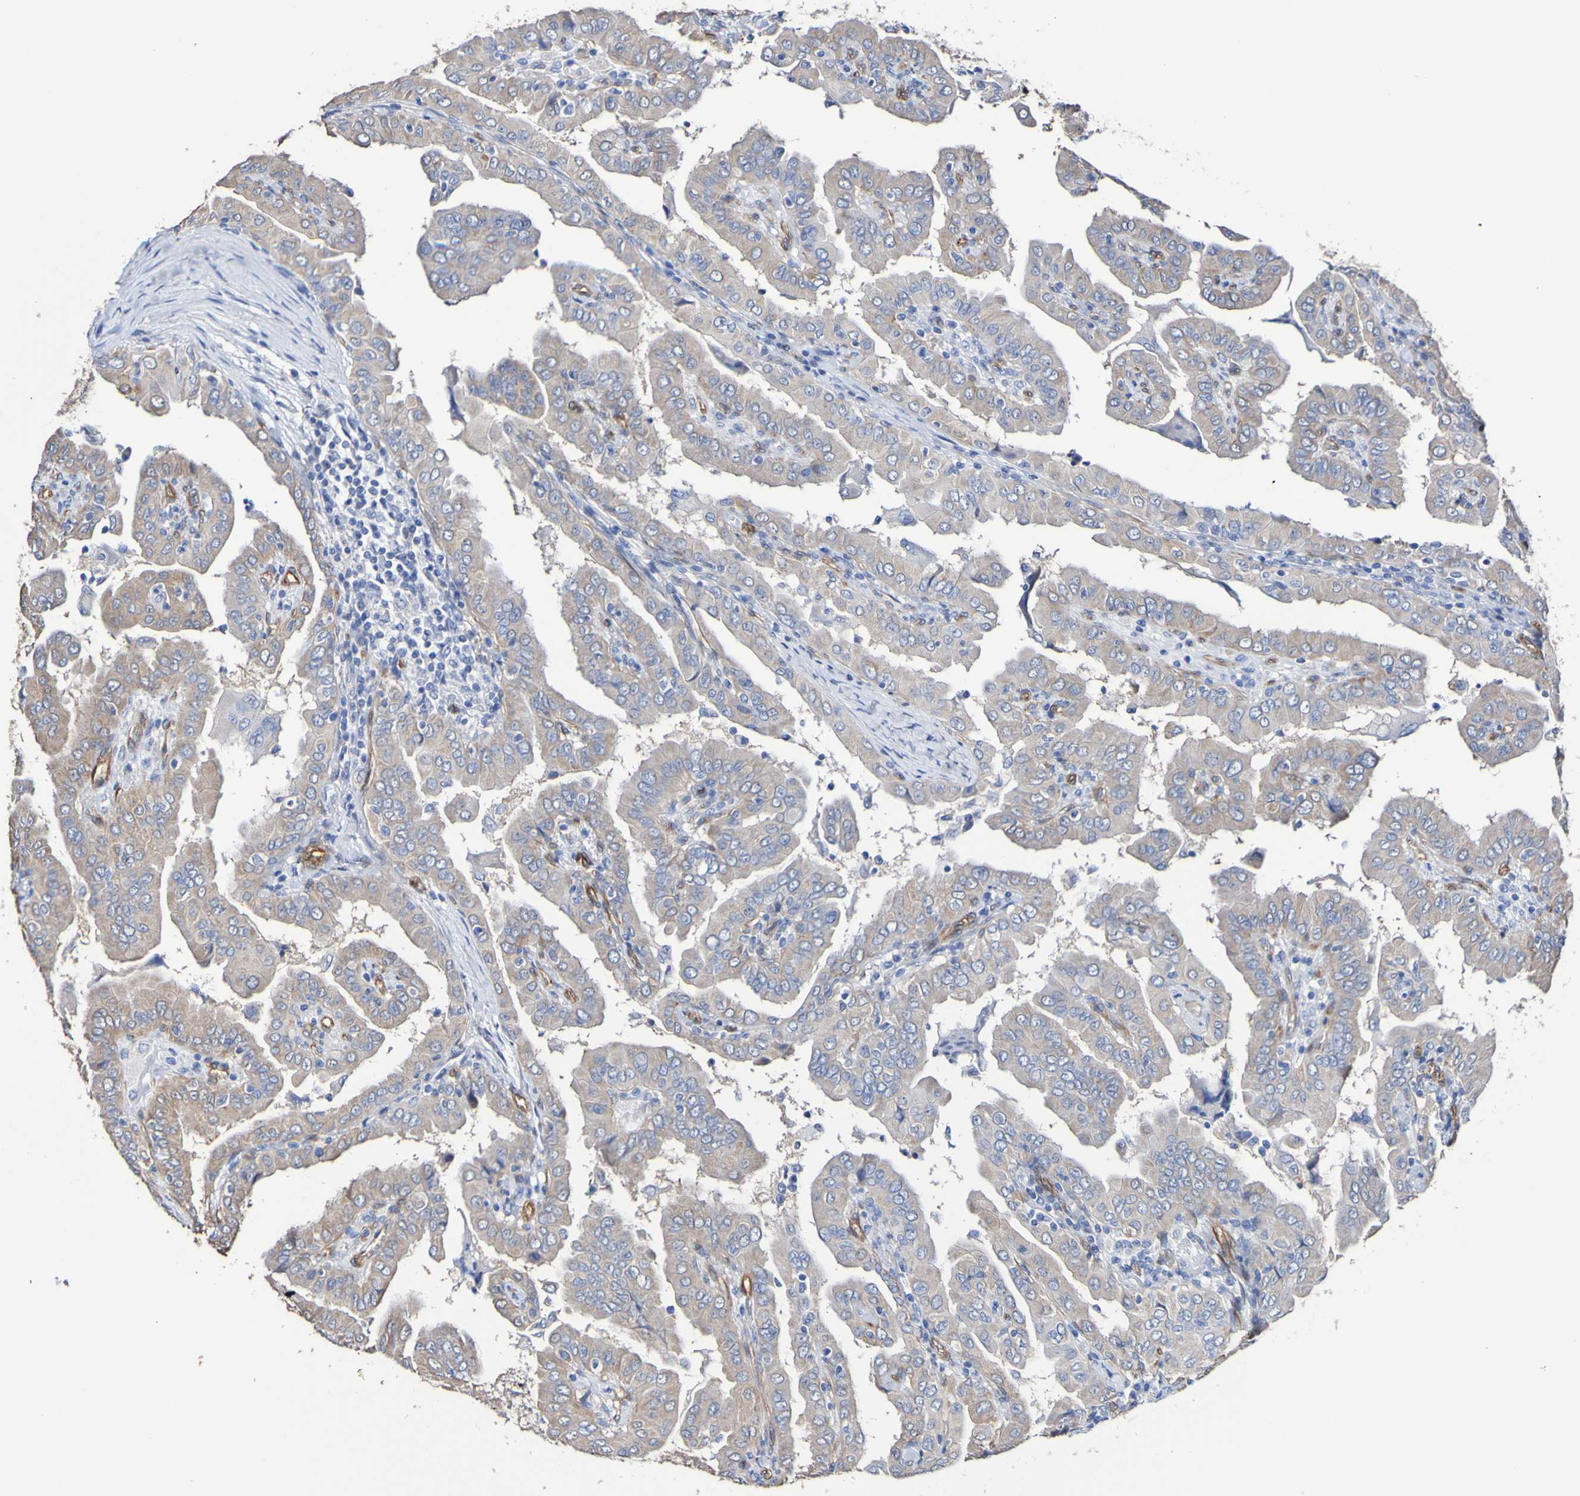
{"staining": {"intensity": "weak", "quantity": "25%-75%", "location": "cytoplasmic/membranous"}, "tissue": "thyroid cancer", "cell_type": "Tumor cells", "image_type": "cancer", "snomed": [{"axis": "morphology", "description": "Papillary adenocarcinoma, NOS"}, {"axis": "topography", "description": "Thyroid gland"}], "caption": "DAB (3,3'-diaminobenzidine) immunohistochemical staining of human thyroid cancer reveals weak cytoplasmic/membranous protein expression in about 25%-75% of tumor cells. (DAB IHC with brightfield microscopy, high magnification).", "gene": "ELMOD3", "patient": {"sex": "male", "age": 33}}